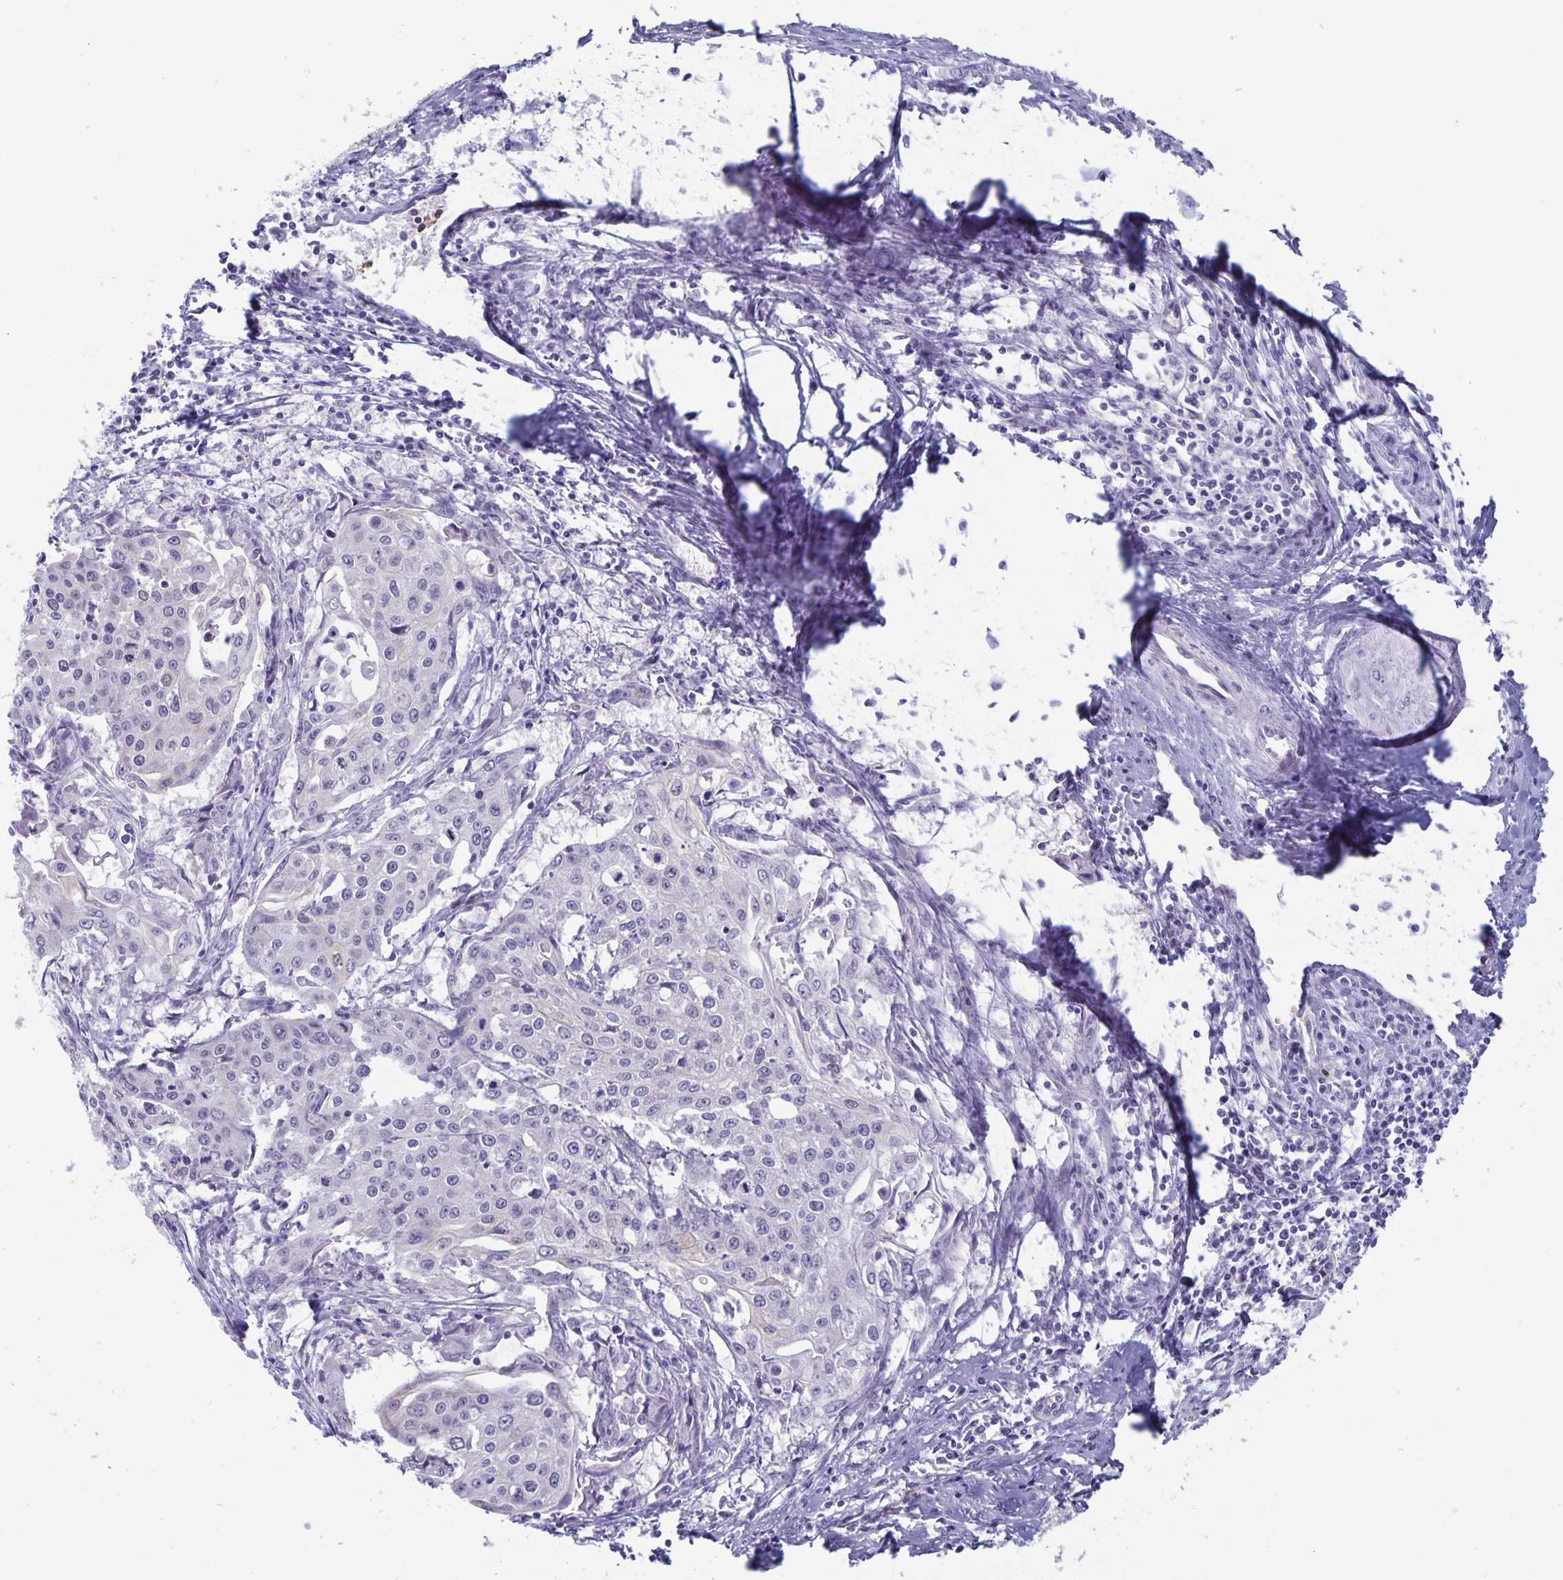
{"staining": {"intensity": "negative", "quantity": "none", "location": "none"}, "tissue": "cervical cancer", "cell_type": "Tumor cells", "image_type": "cancer", "snomed": [{"axis": "morphology", "description": "Squamous cell carcinoma, NOS"}, {"axis": "topography", "description": "Cervix"}], "caption": "Tumor cells show no significant positivity in cervical cancer (squamous cell carcinoma).", "gene": "PLCB3", "patient": {"sex": "female", "age": 38}}